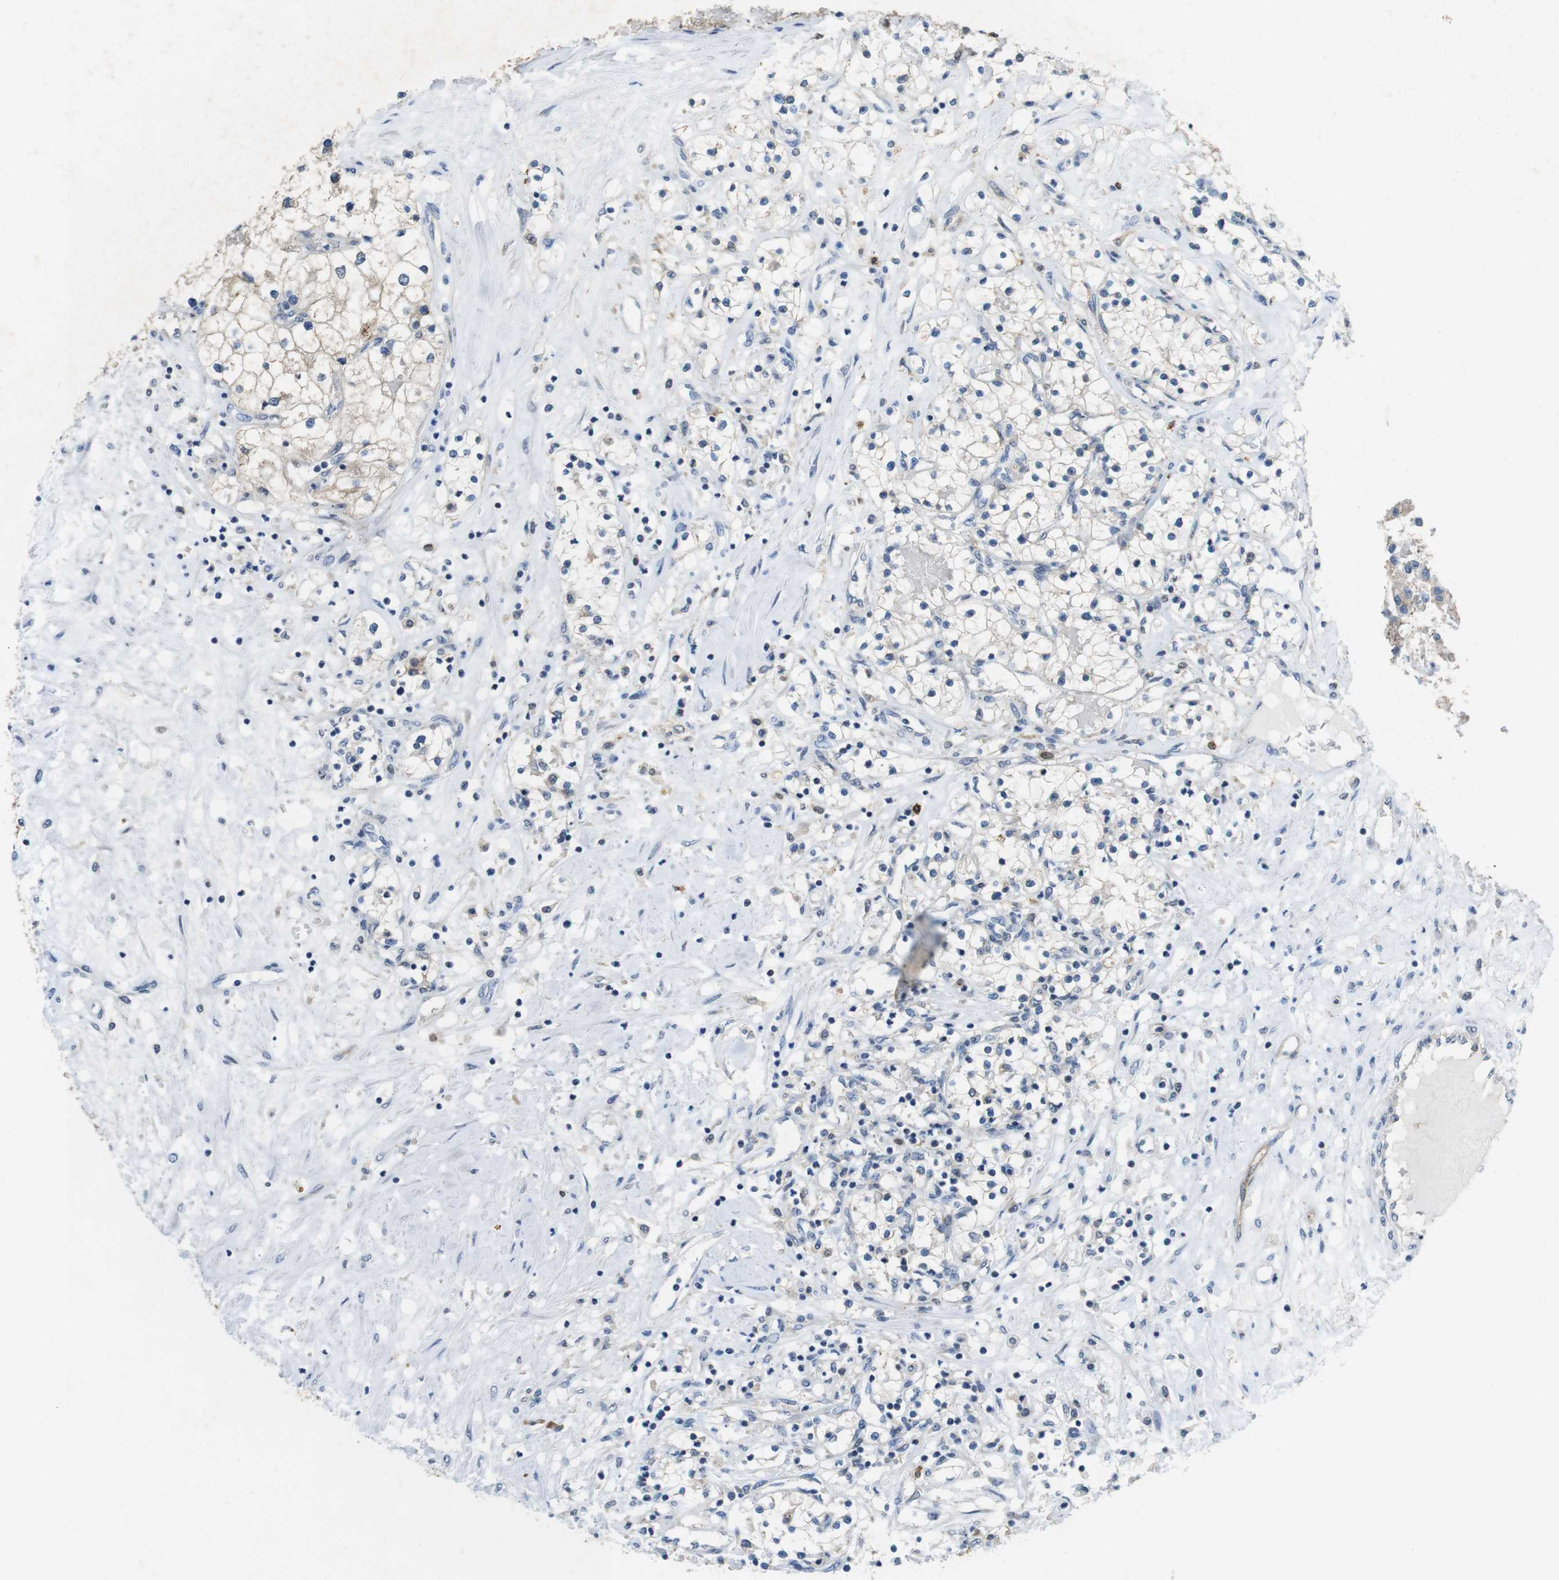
{"staining": {"intensity": "negative", "quantity": "none", "location": "none"}, "tissue": "renal cancer", "cell_type": "Tumor cells", "image_type": "cancer", "snomed": [{"axis": "morphology", "description": "Adenocarcinoma, NOS"}, {"axis": "topography", "description": "Kidney"}], "caption": "This is a histopathology image of immunohistochemistry staining of renal adenocarcinoma, which shows no staining in tumor cells.", "gene": "TJP3", "patient": {"sex": "male", "age": 68}}